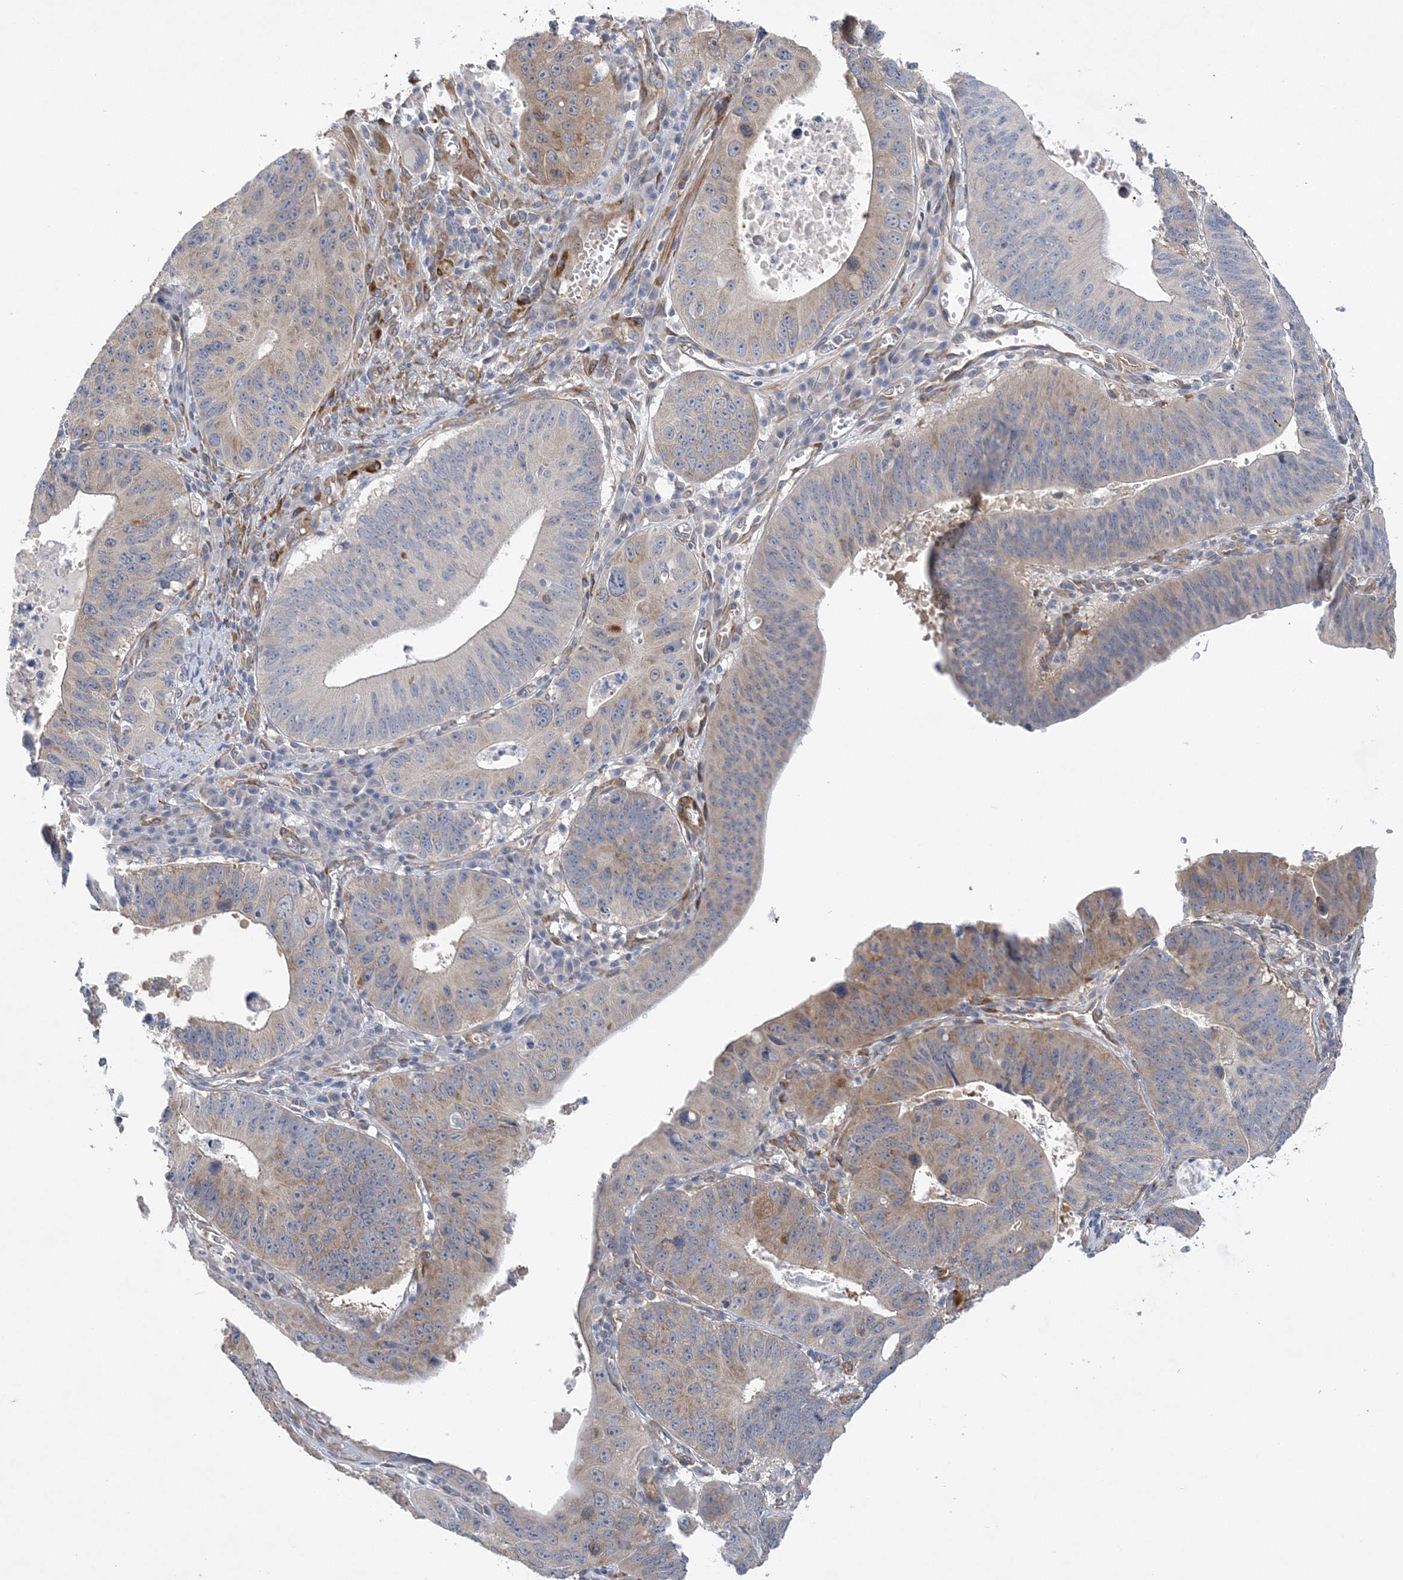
{"staining": {"intensity": "moderate", "quantity": "25%-75%", "location": "cytoplasmic/membranous"}, "tissue": "stomach cancer", "cell_type": "Tumor cells", "image_type": "cancer", "snomed": [{"axis": "morphology", "description": "Adenocarcinoma, NOS"}, {"axis": "topography", "description": "Stomach"}], "caption": "This is an image of immunohistochemistry (IHC) staining of stomach cancer (adenocarcinoma), which shows moderate positivity in the cytoplasmic/membranous of tumor cells.", "gene": "MAP4K5", "patient": {"sex": "male", "age": 59}}